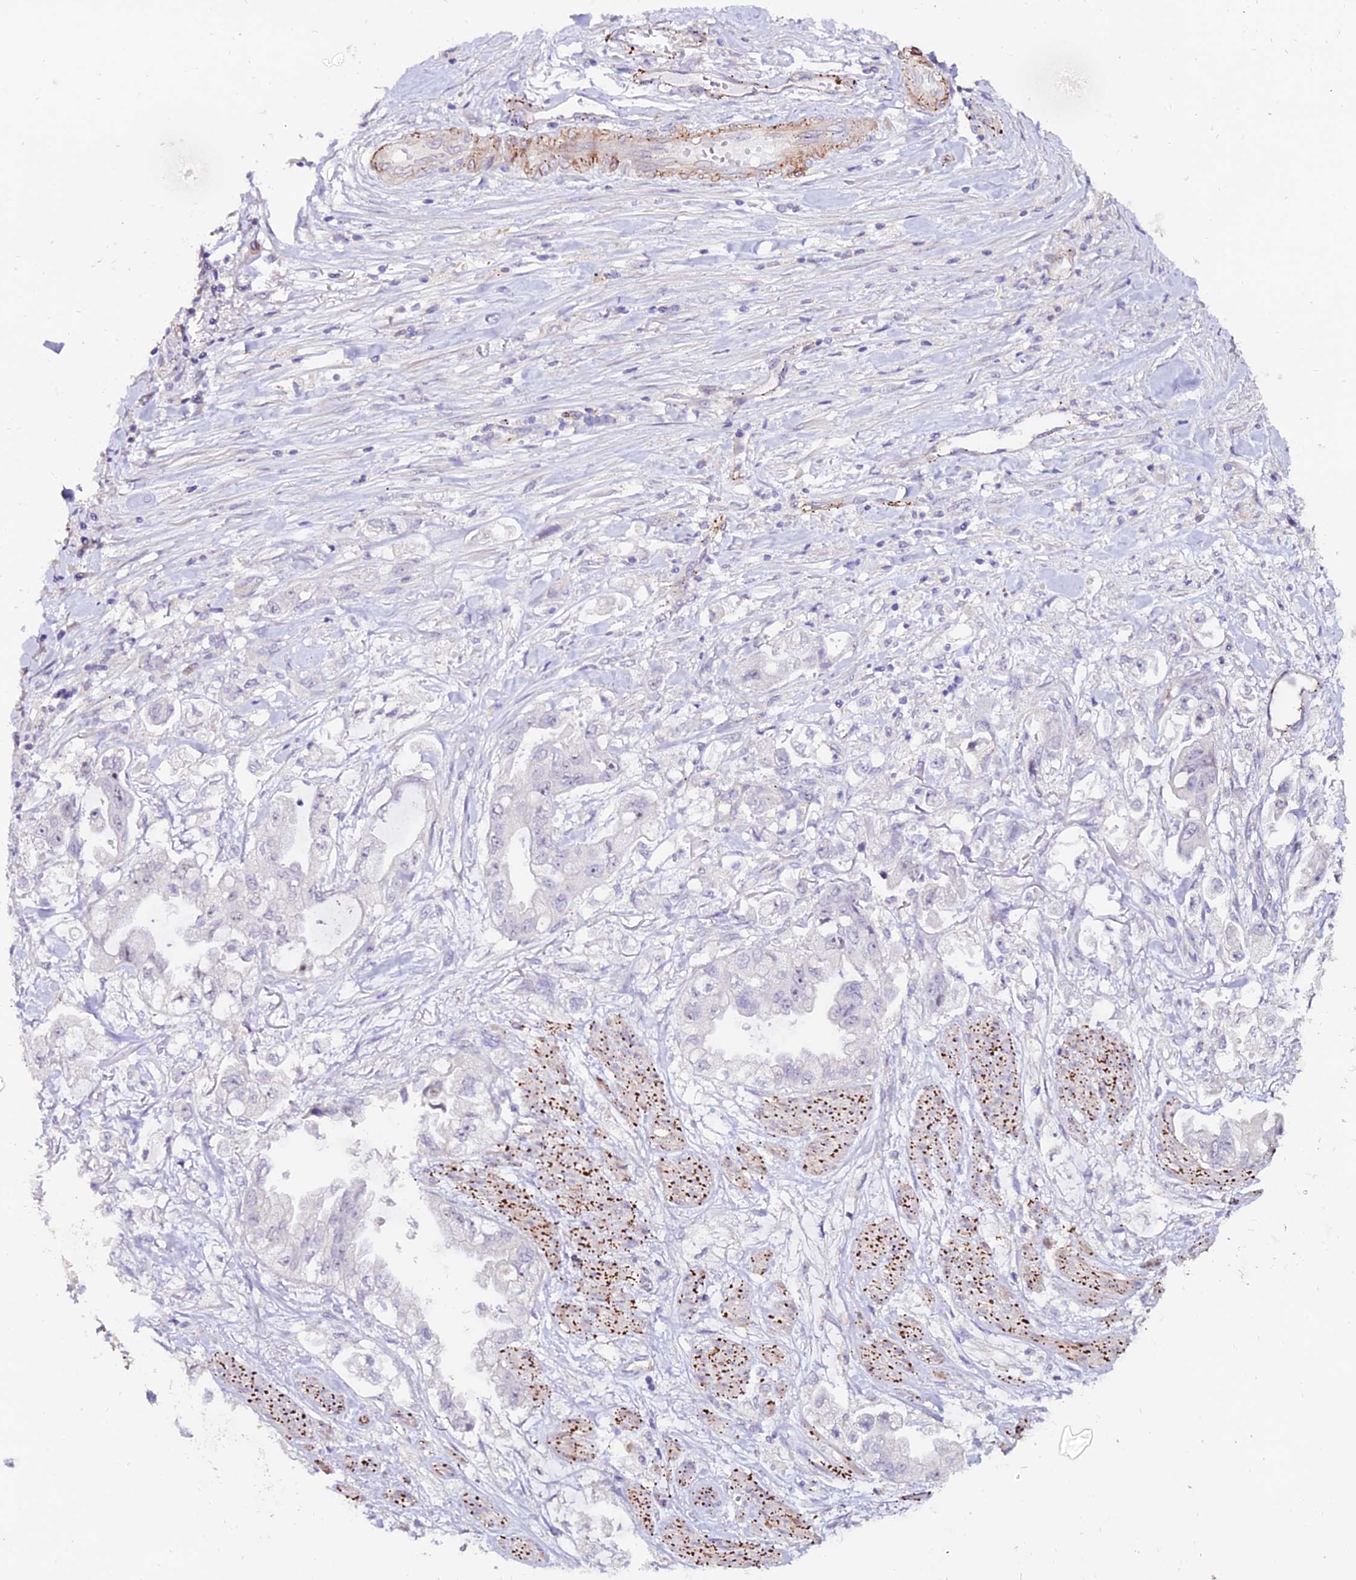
{"staining": {"intensity": "negative", "quantity": "none", "location": "none"}, "tissue": "stomach cancer", "cell_type": "Tumor cells", "image_type": "cancer", "snomed": [{"axis": "morphology", "description": "Adenocarcinoma, NOS"}, {"axis": "topography", "description": "Stomach"}], "caption": "Immunohistochemical staining of human stomach cancer demonstrates no significant staining in tumor cells.", "gene": "ALDH3B2", "patient": {"sex": "male", "age": 62}}